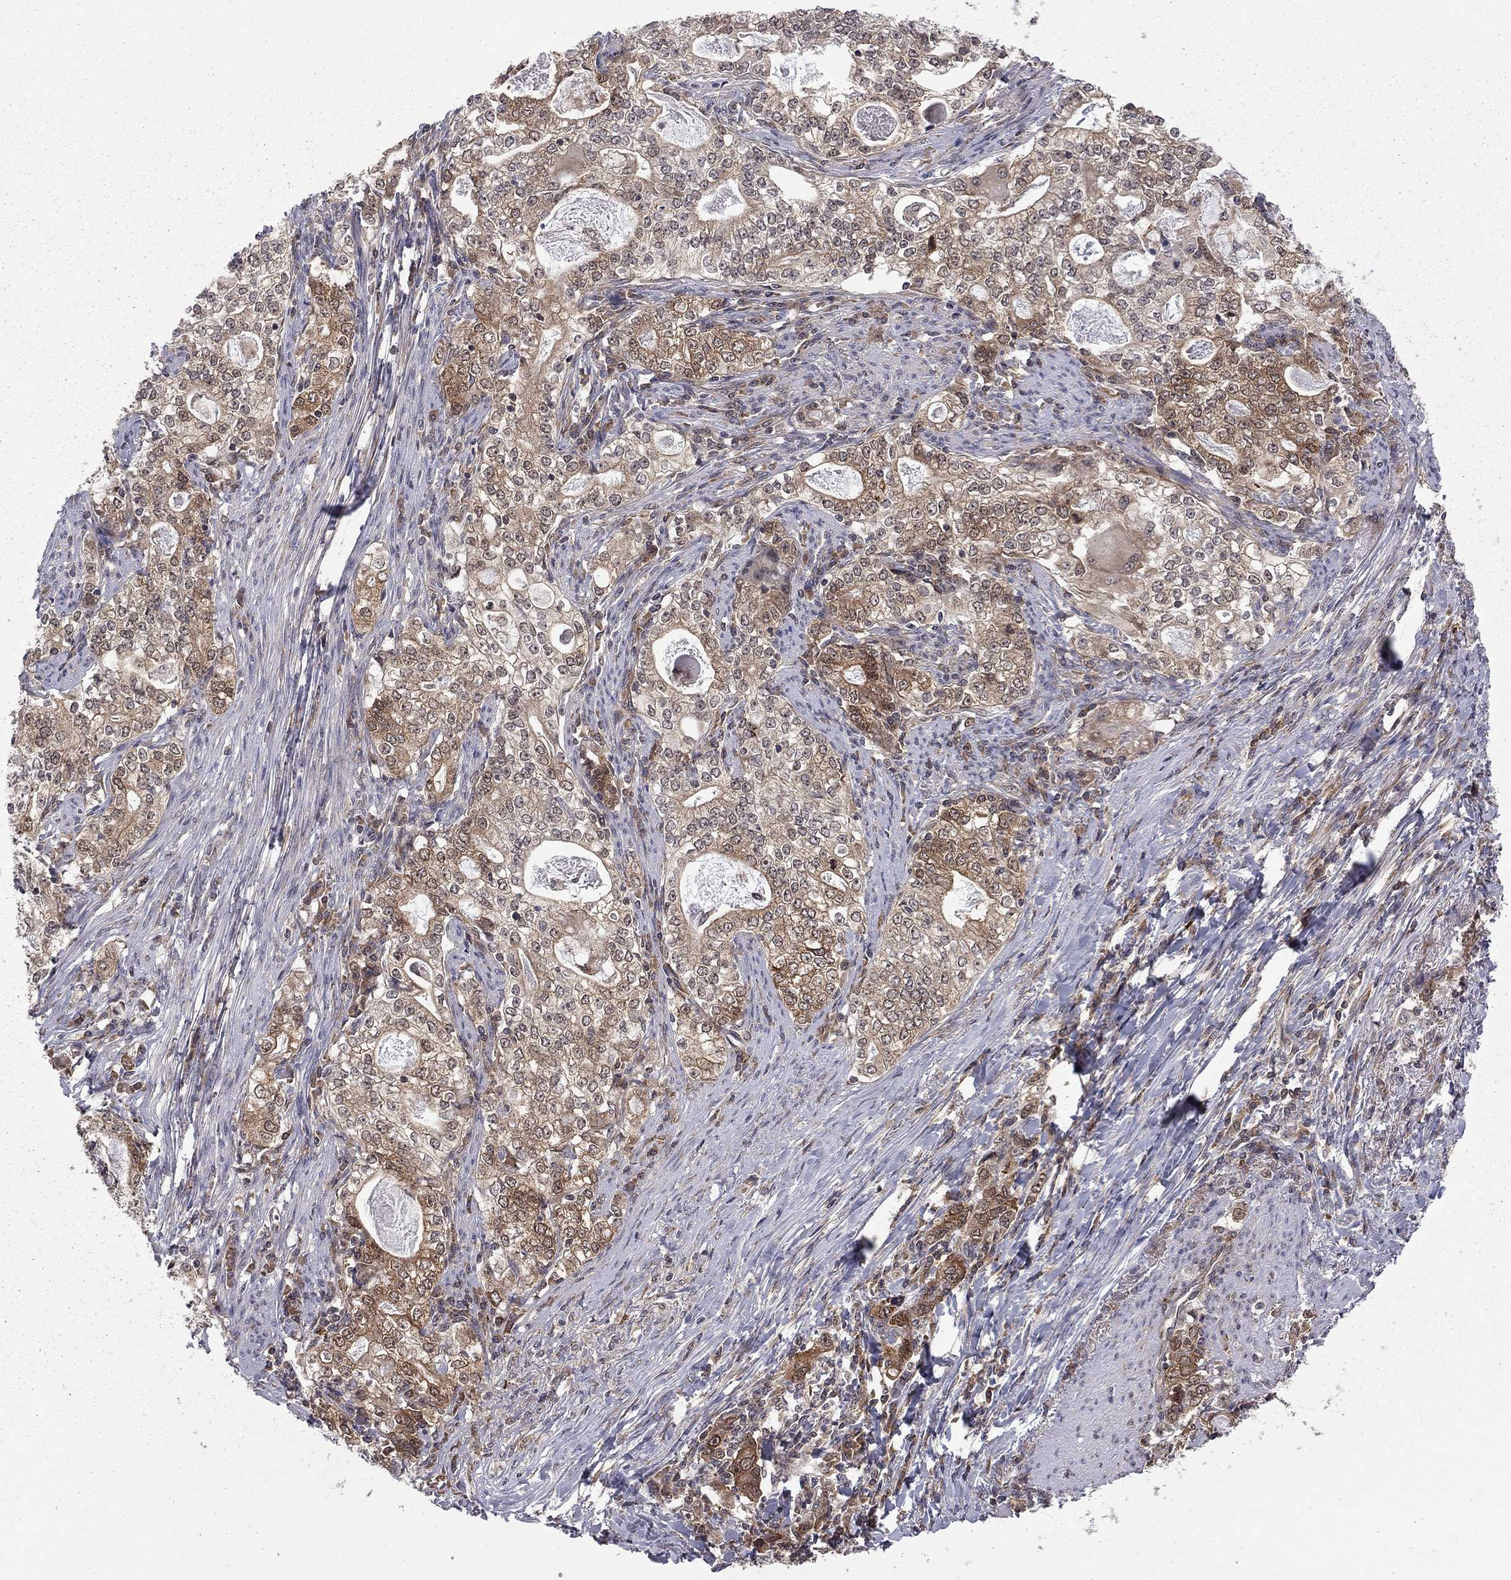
{"staining": {"intensity": "strong", "quantity": ">75%", "location": "cytoplasmic/membranous"}, "tissue": "stomach cancer", "cell_type": "Tumor cells", "image_type": "cancer", "snomed": [{"axis": "morphology", "description": "Adenocarcinoma, NOS"}, {"axis": "topography", "description": "Stomach, lower"}], "caption": "Immunohistochemical staining of stomach cancer demonstrates strong cytoplasmic/membranous protein expression in approximately >75% of tumor cells.", "gene": "NAA50", "patient": {"sex": "female", "age": 72}}